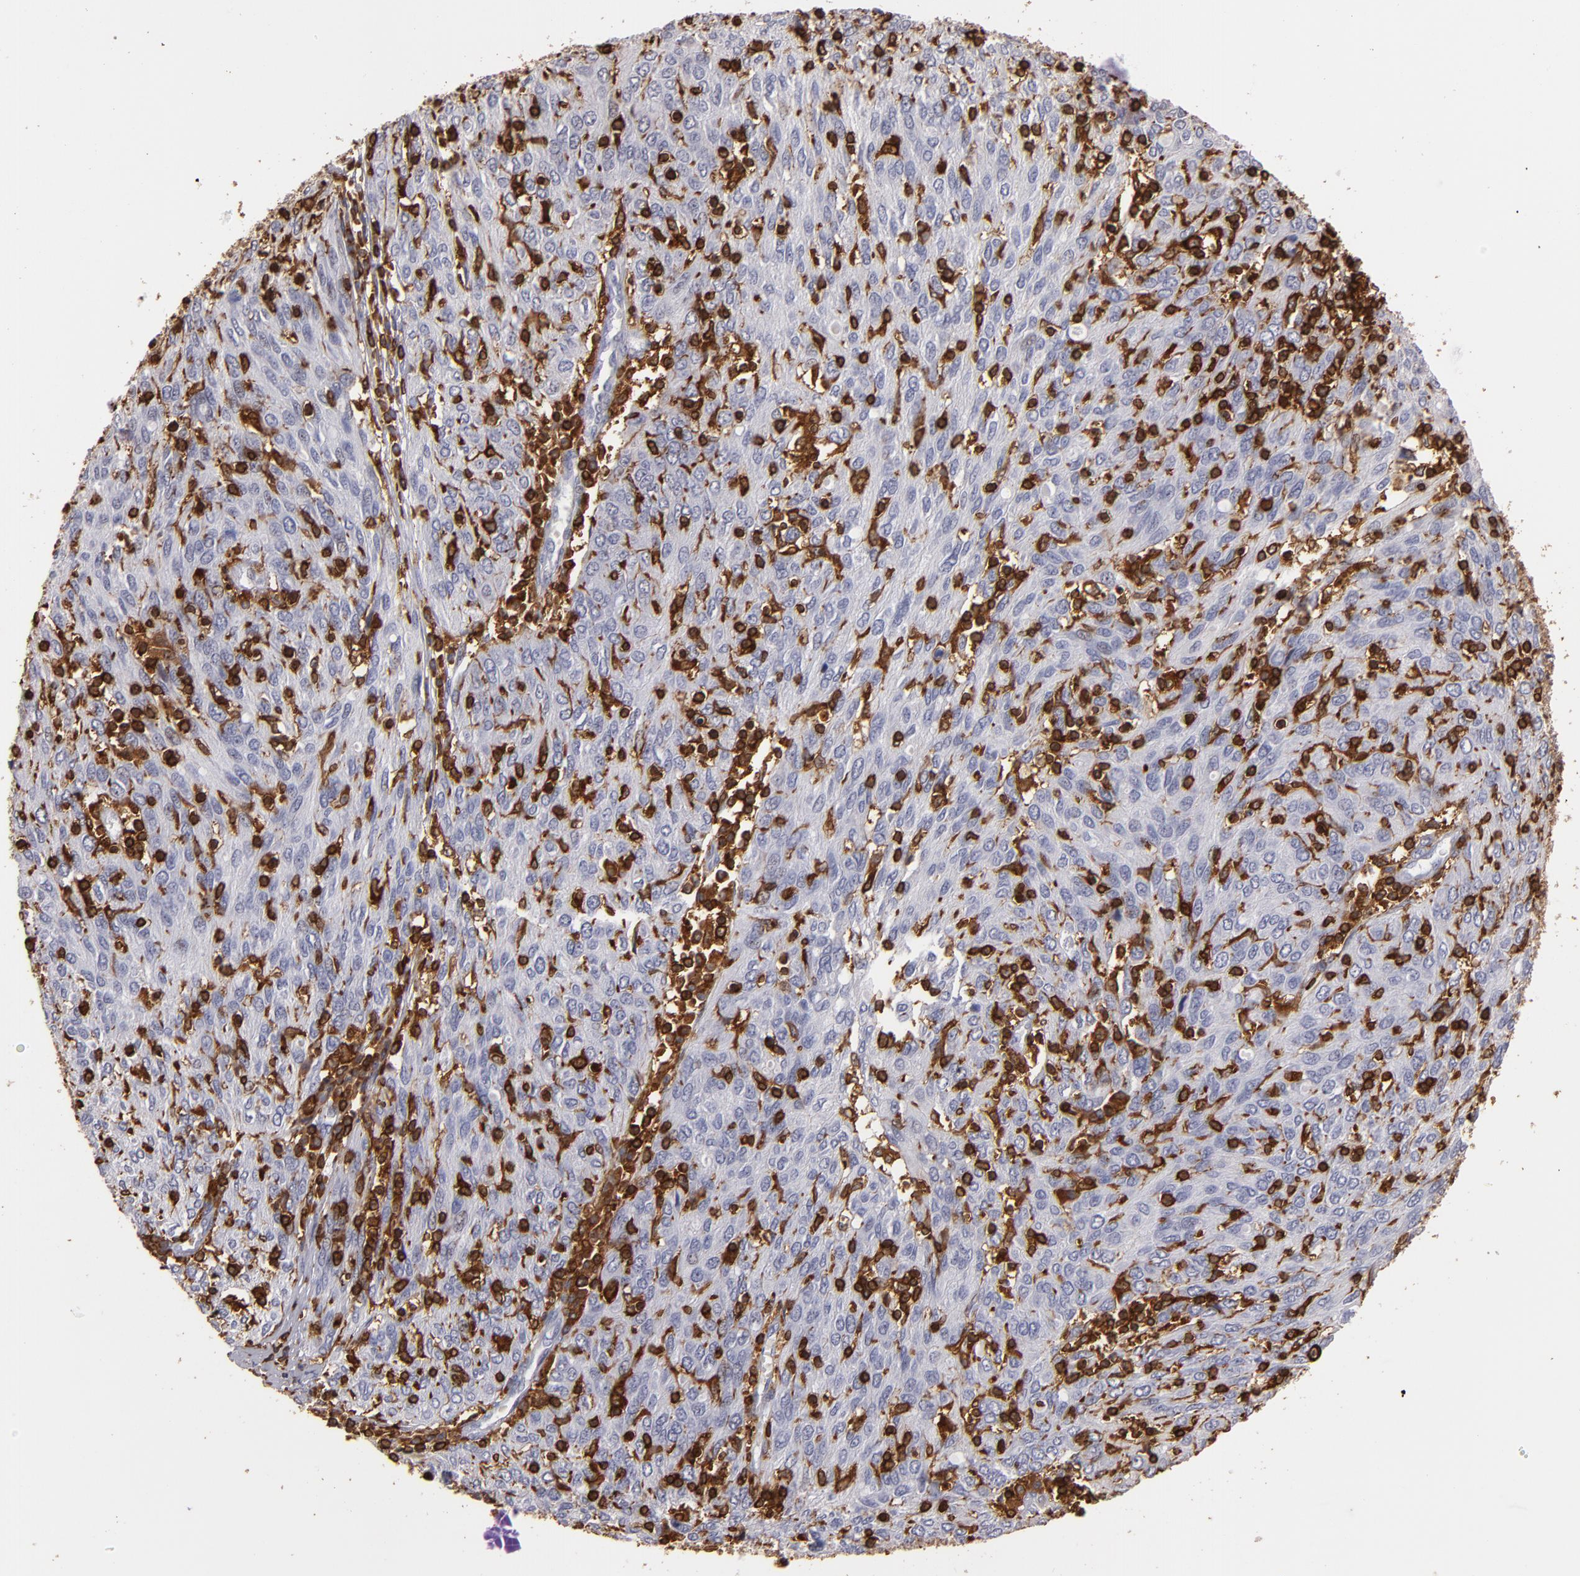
{"staining": {"intensity": "negative", "quantity": "none", "location": "none"}, "tissue": "ovarian cancer", "cell_type": "Tumor cells", "image_type": "cancer", "snomed": [{"axis": "morphology", "description": "Carcinoma, endometroid"}, {"axis": "topography", "description": "Ovary"}], "caption": "Immunohistochemical staining of ovarian cancer (endometroid carcinoma) reveals no significant staining in tumor cells. Brightfield microscopy of immunohistochemistry (IHC) stained with DAB (brown) and hematoxylin (blue), captured at high magnification.", "gene": "WAS", "patient": {"sex": "female", "age": 50}}